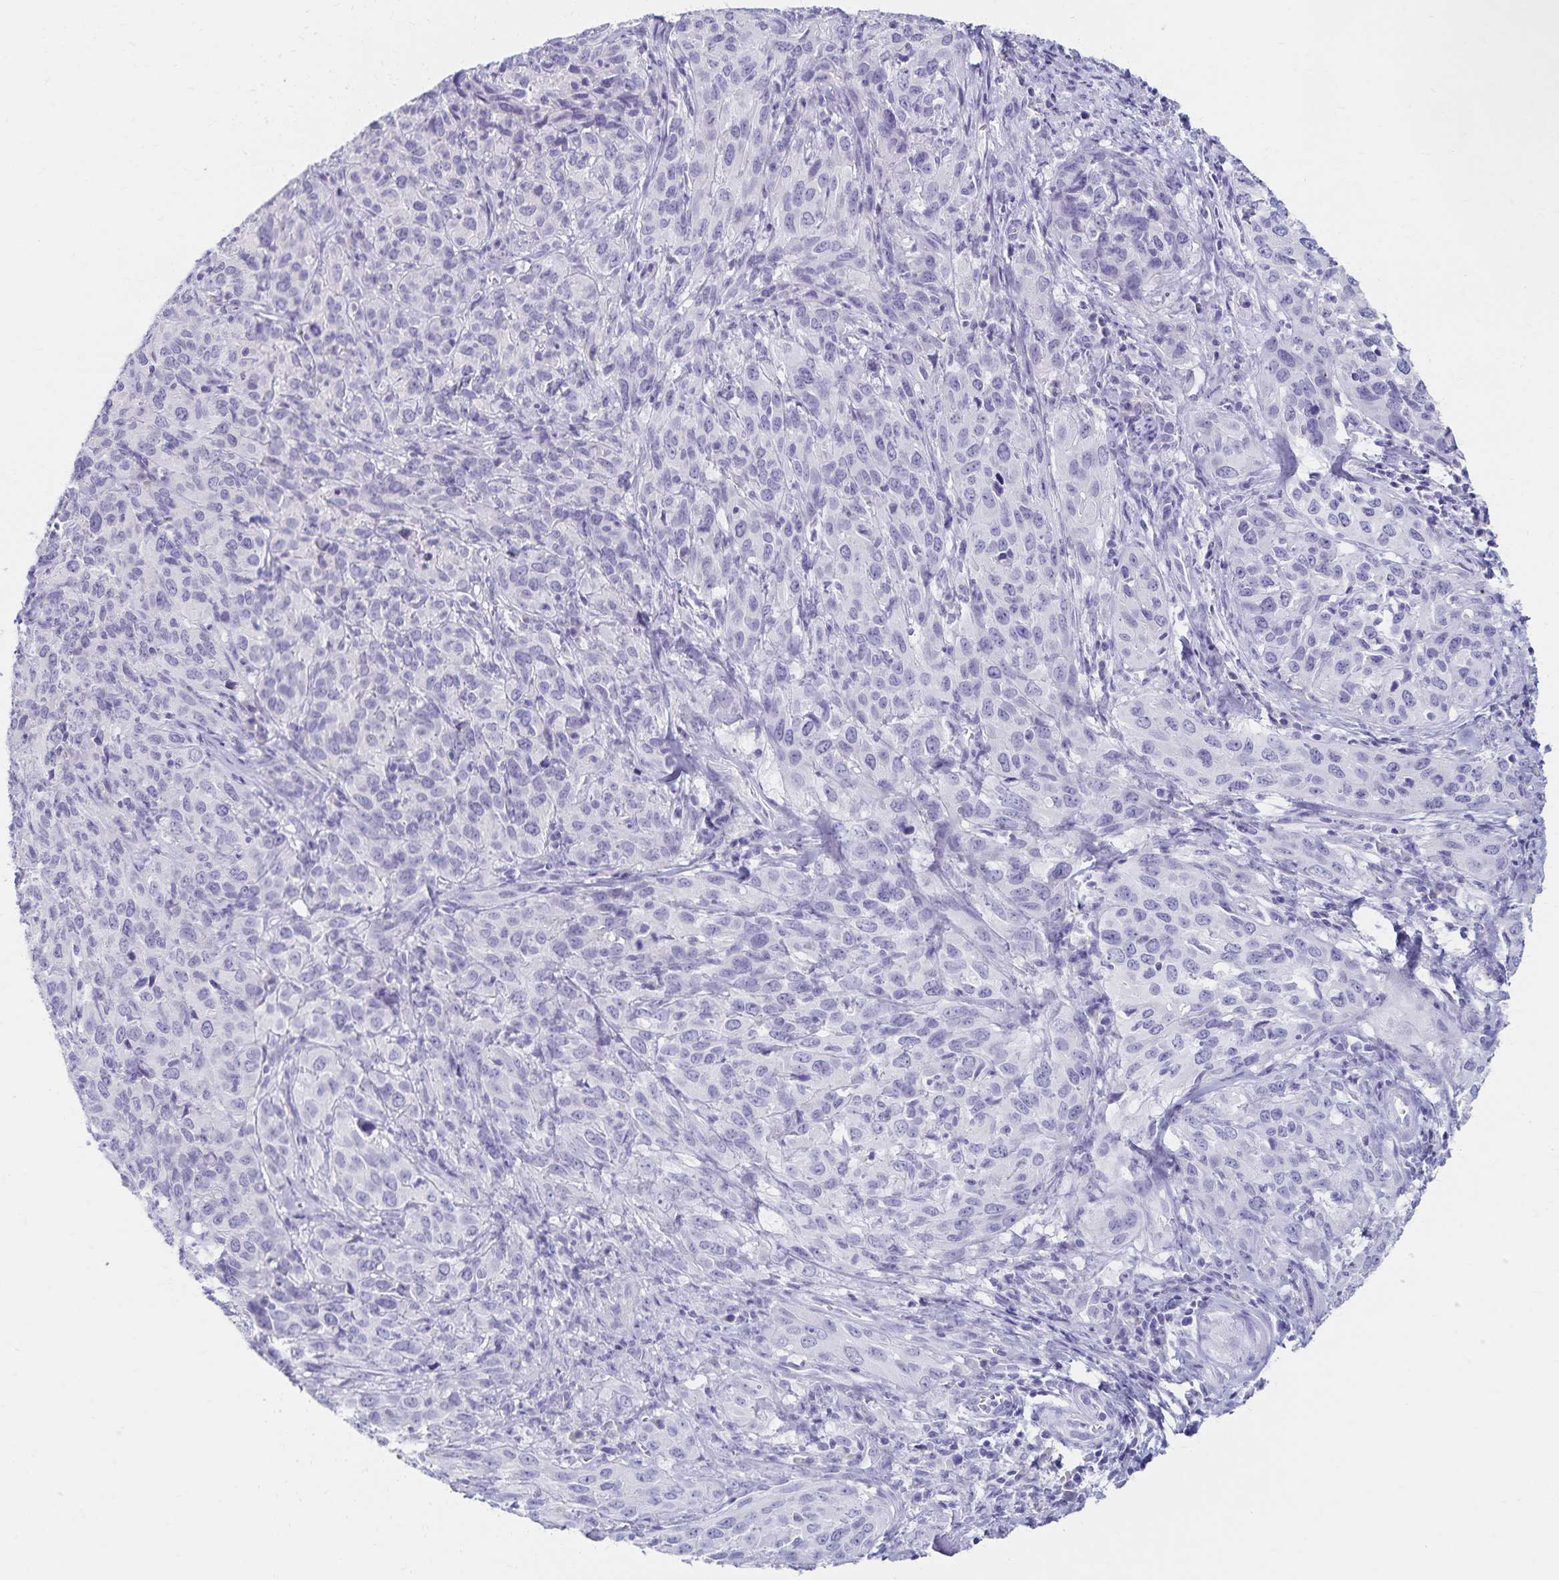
{"staining": {"intensity": "negative", "quantity": "none", "location": "none"}, "tissue": "cervical cancer", "cell_type": "Tumor cells", "image_type": "cancer", "snomed": [{"axis": "morphology", "description": "Squamous cell carcinoma, NOS"}, {"axis": "topography", "description": "Cervix"}], "caption": "An image of cervical squamous cell carcinoma stained for a protein demonstrates no brown staining in tumor cells.", "gene": "C2orf50", "patient": {"sex": "female", "age": 51}}